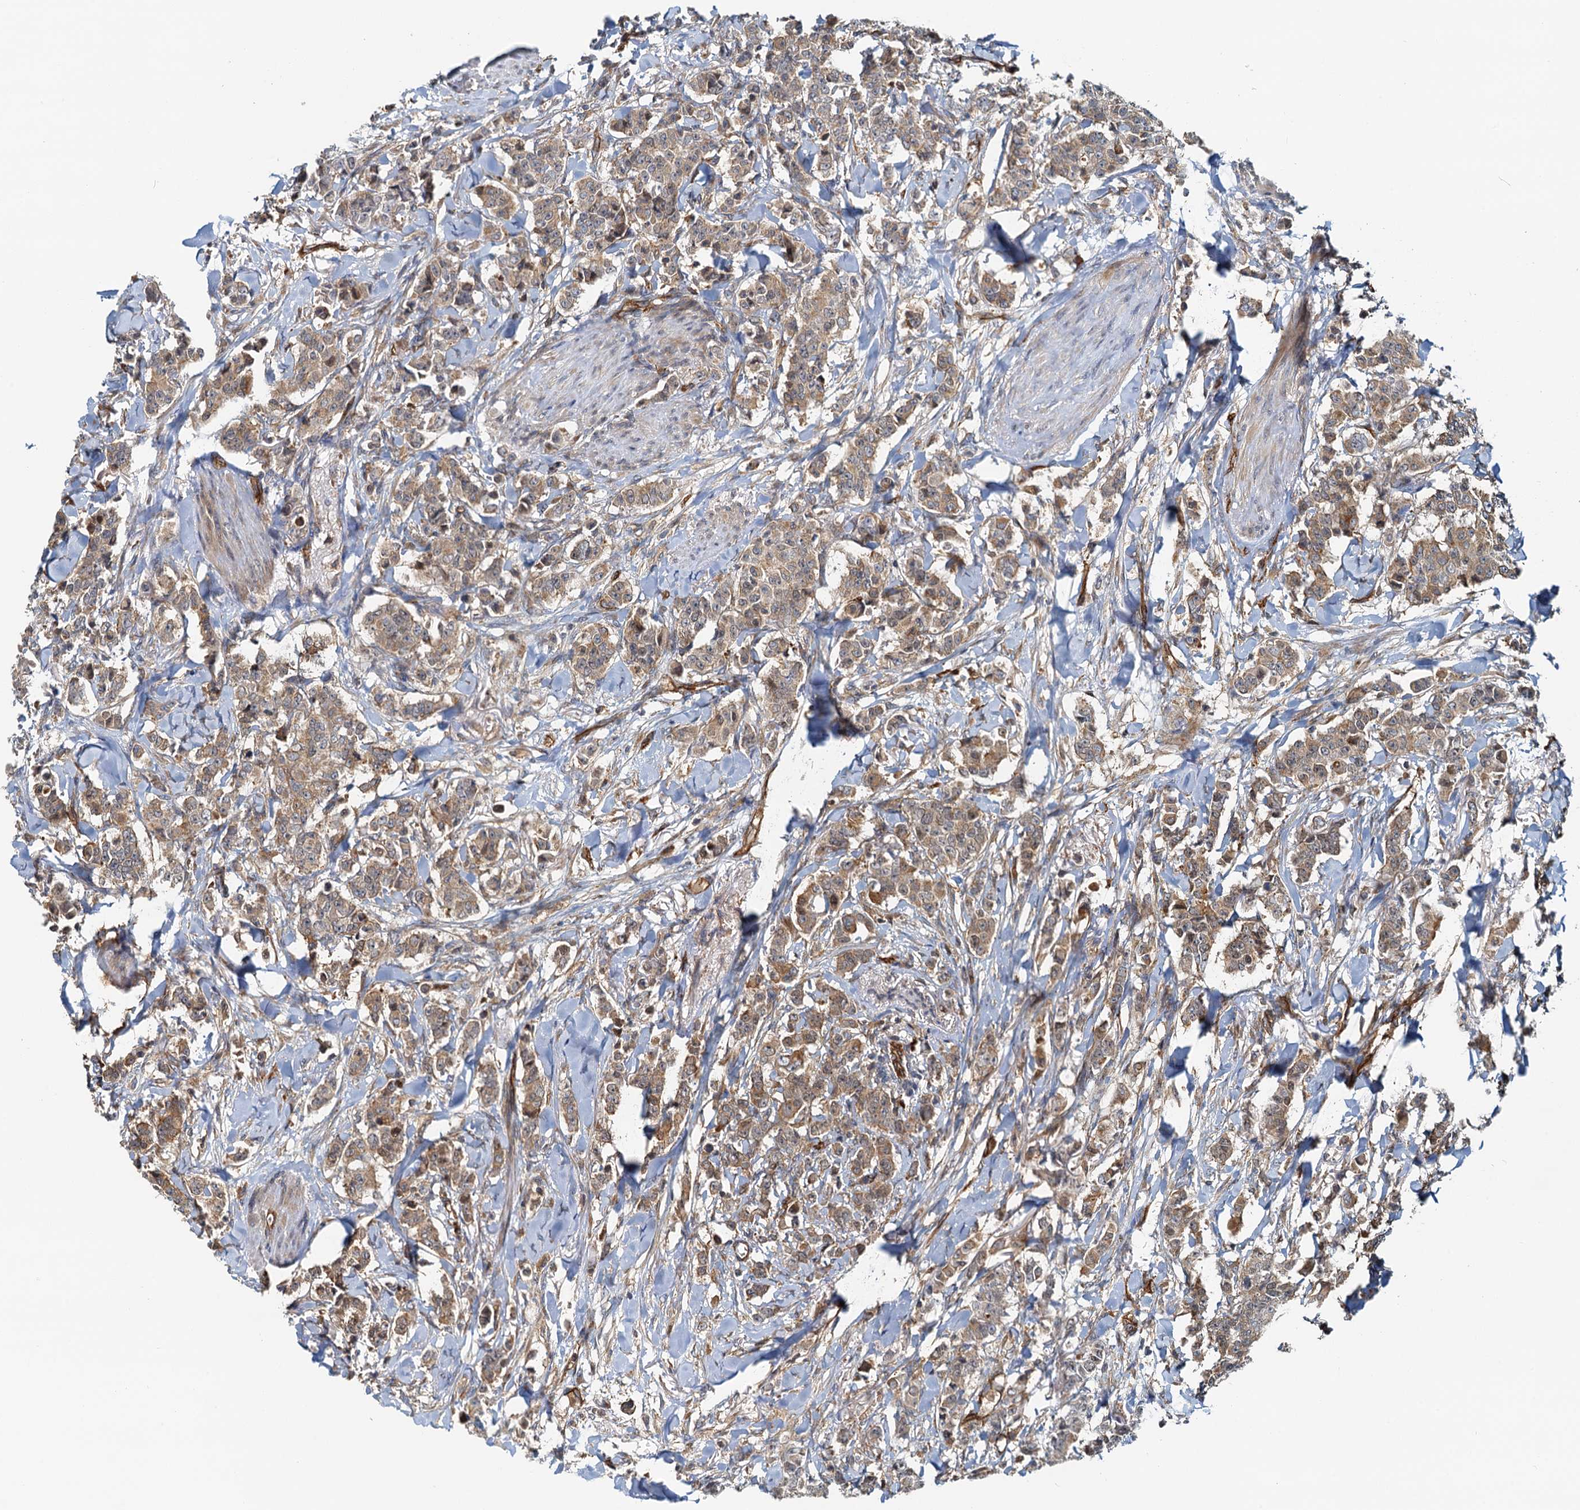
{"staining": {"intensity": "weak", "quantity": ">75%", "location": "cytoplasmic/membranous"}, "tissue": "breast cancer", "cell_type": "Tumor cells", "image_type": "cancer", "snomed": [{"axis": "morphology", "description": "Duct carcinoma"}, {"axis": "topography", "description": "Breast"}], "caption": "This image displays immunohistochemistry staining of breast invasive ductal carcinoma, with low weak cytoplasmic/membranous expression in about >75% of tumor cells.", "gene": "NIPAL3", "patient": {"sex": "female", "age": 40}}